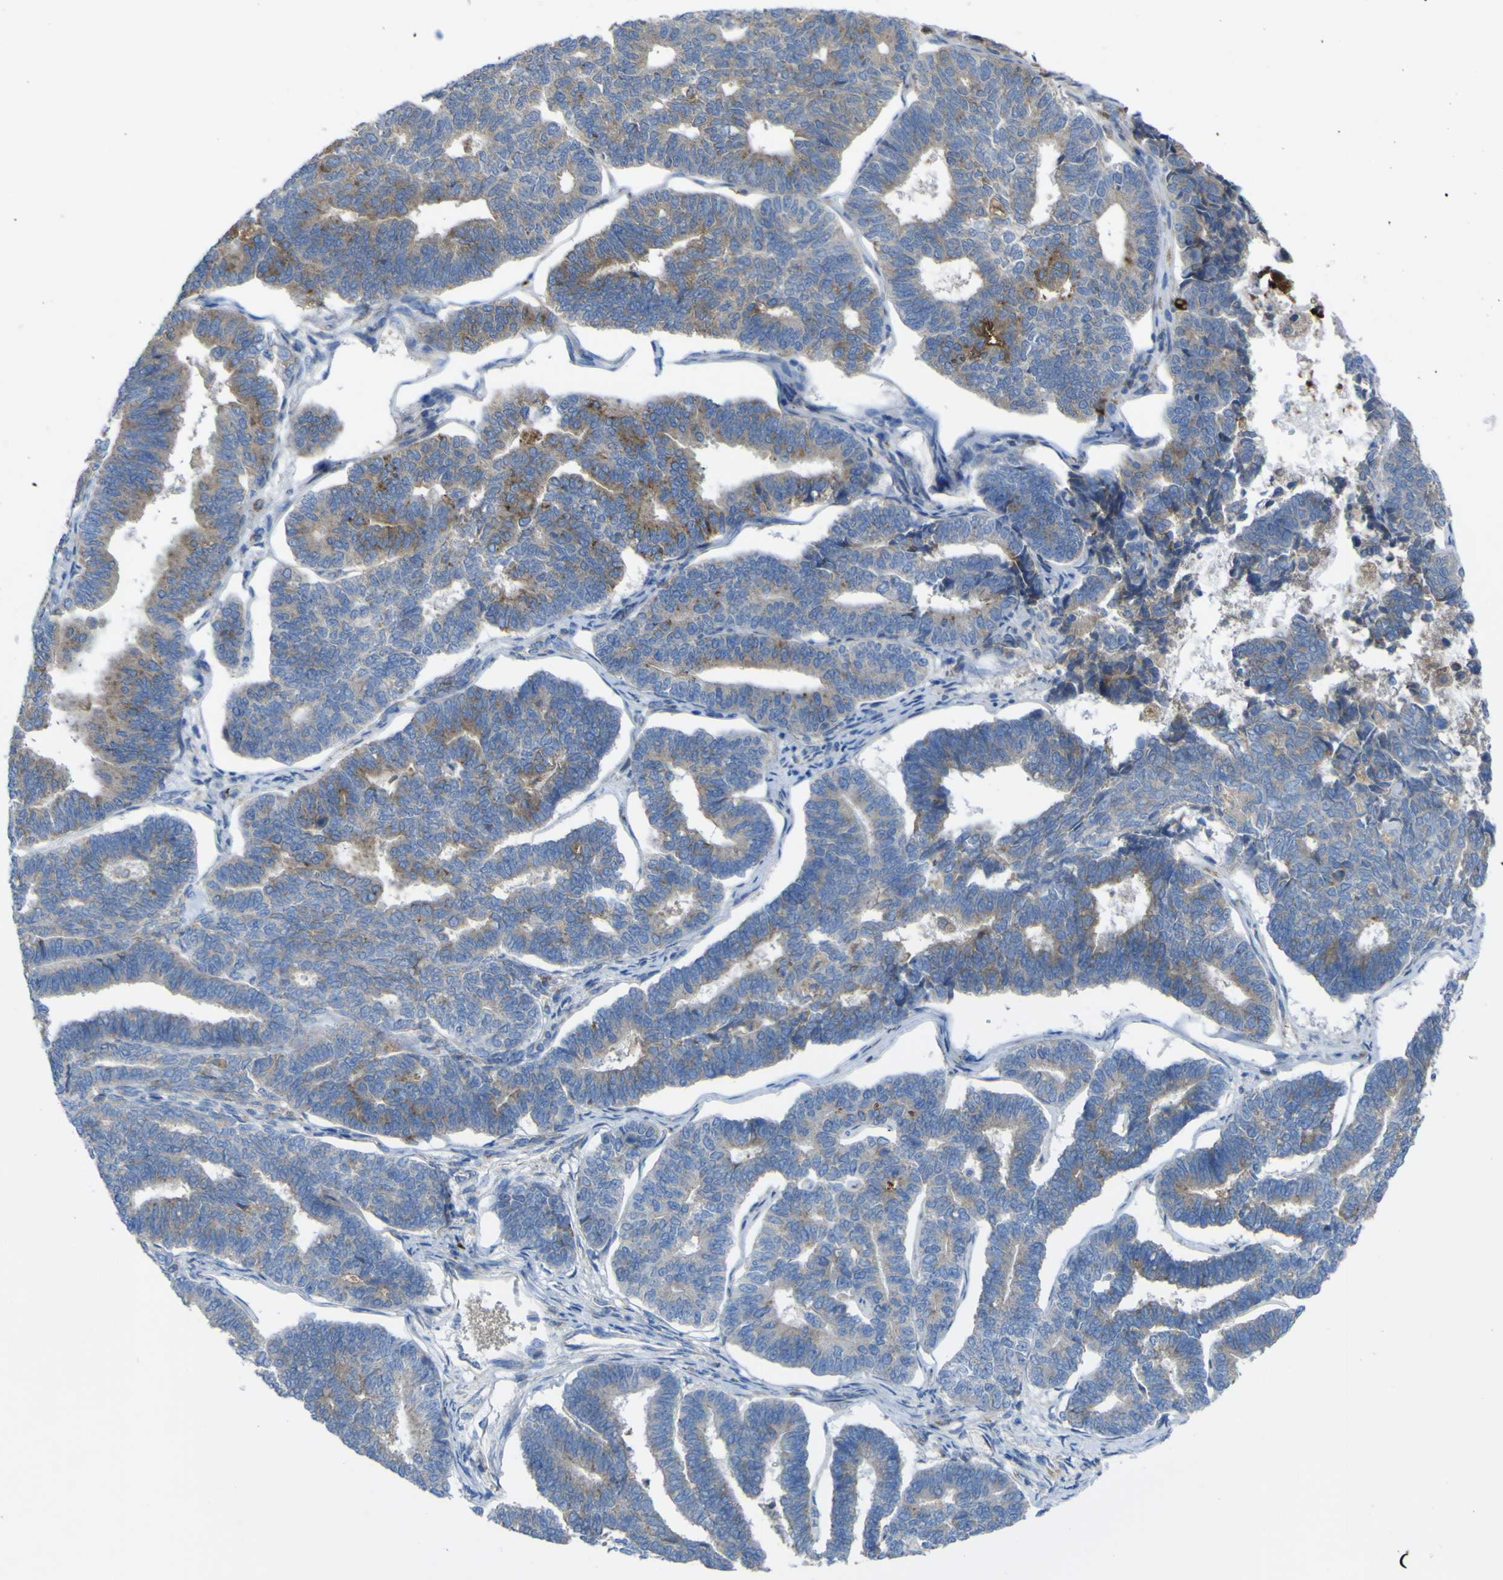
{"staining": {"intensity": "weak", "quantity": ">75%", "location": "cytoplasmic/membranous"}, "tissue": "endometrial cancer", "cell_type": "Tumor cells", "image_type": "cancer", "snomed": [{"axis": "morphology", "description": "Adenocarcinoma, NOS"}, {"axis": "topography", "description": "Endometrium"}], "caption": "About >75% of tumor cells in endometrial cancer reveal weak cytoplasmic/membranous protein positivity as visualized by brown immunohistochemical staining.", "gene": "CST3", "patient": {"sex": "female", "age": 70}}